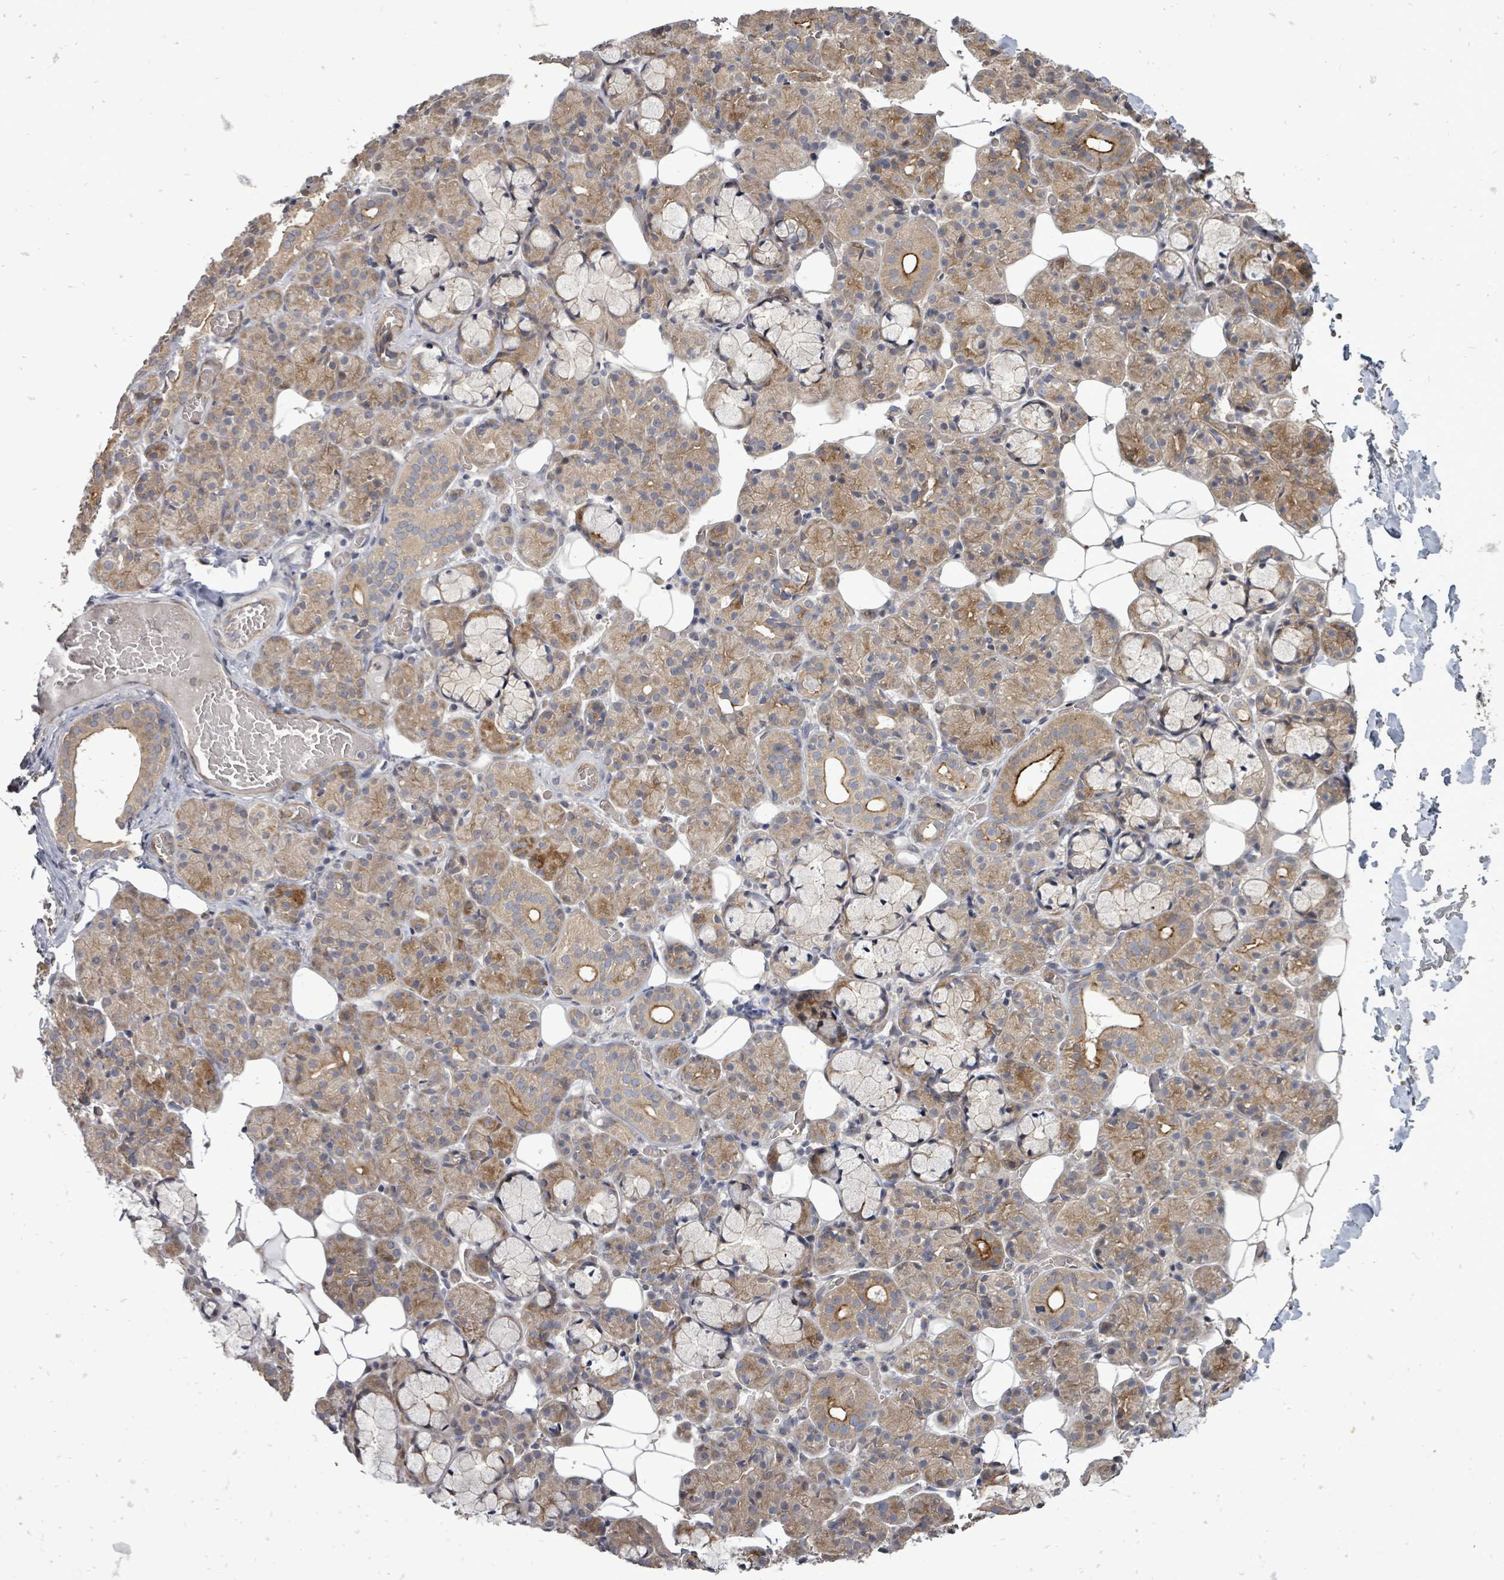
{"staining": {"intensity": "moderate", "quantity": ">75%", "location": "cytoplasmic/membranous"}, "tissue": "salivary gland", "cell_type": "Glandular cells", "image_type": "normal", "snomed": [{"axis": "morphology", "description": "Normal tissue, NOS"}, {"axis": "topography", "description": "Salivary gland"}], "caption": "This is an image of immunohistochemistry (IHC) staining of normal salivary gland, which shows moderate staining in the cytoplasmic/membranous of glandular cells.", "gene": "RALGAPB", "patient": {"sex": "male", "age": 63}}